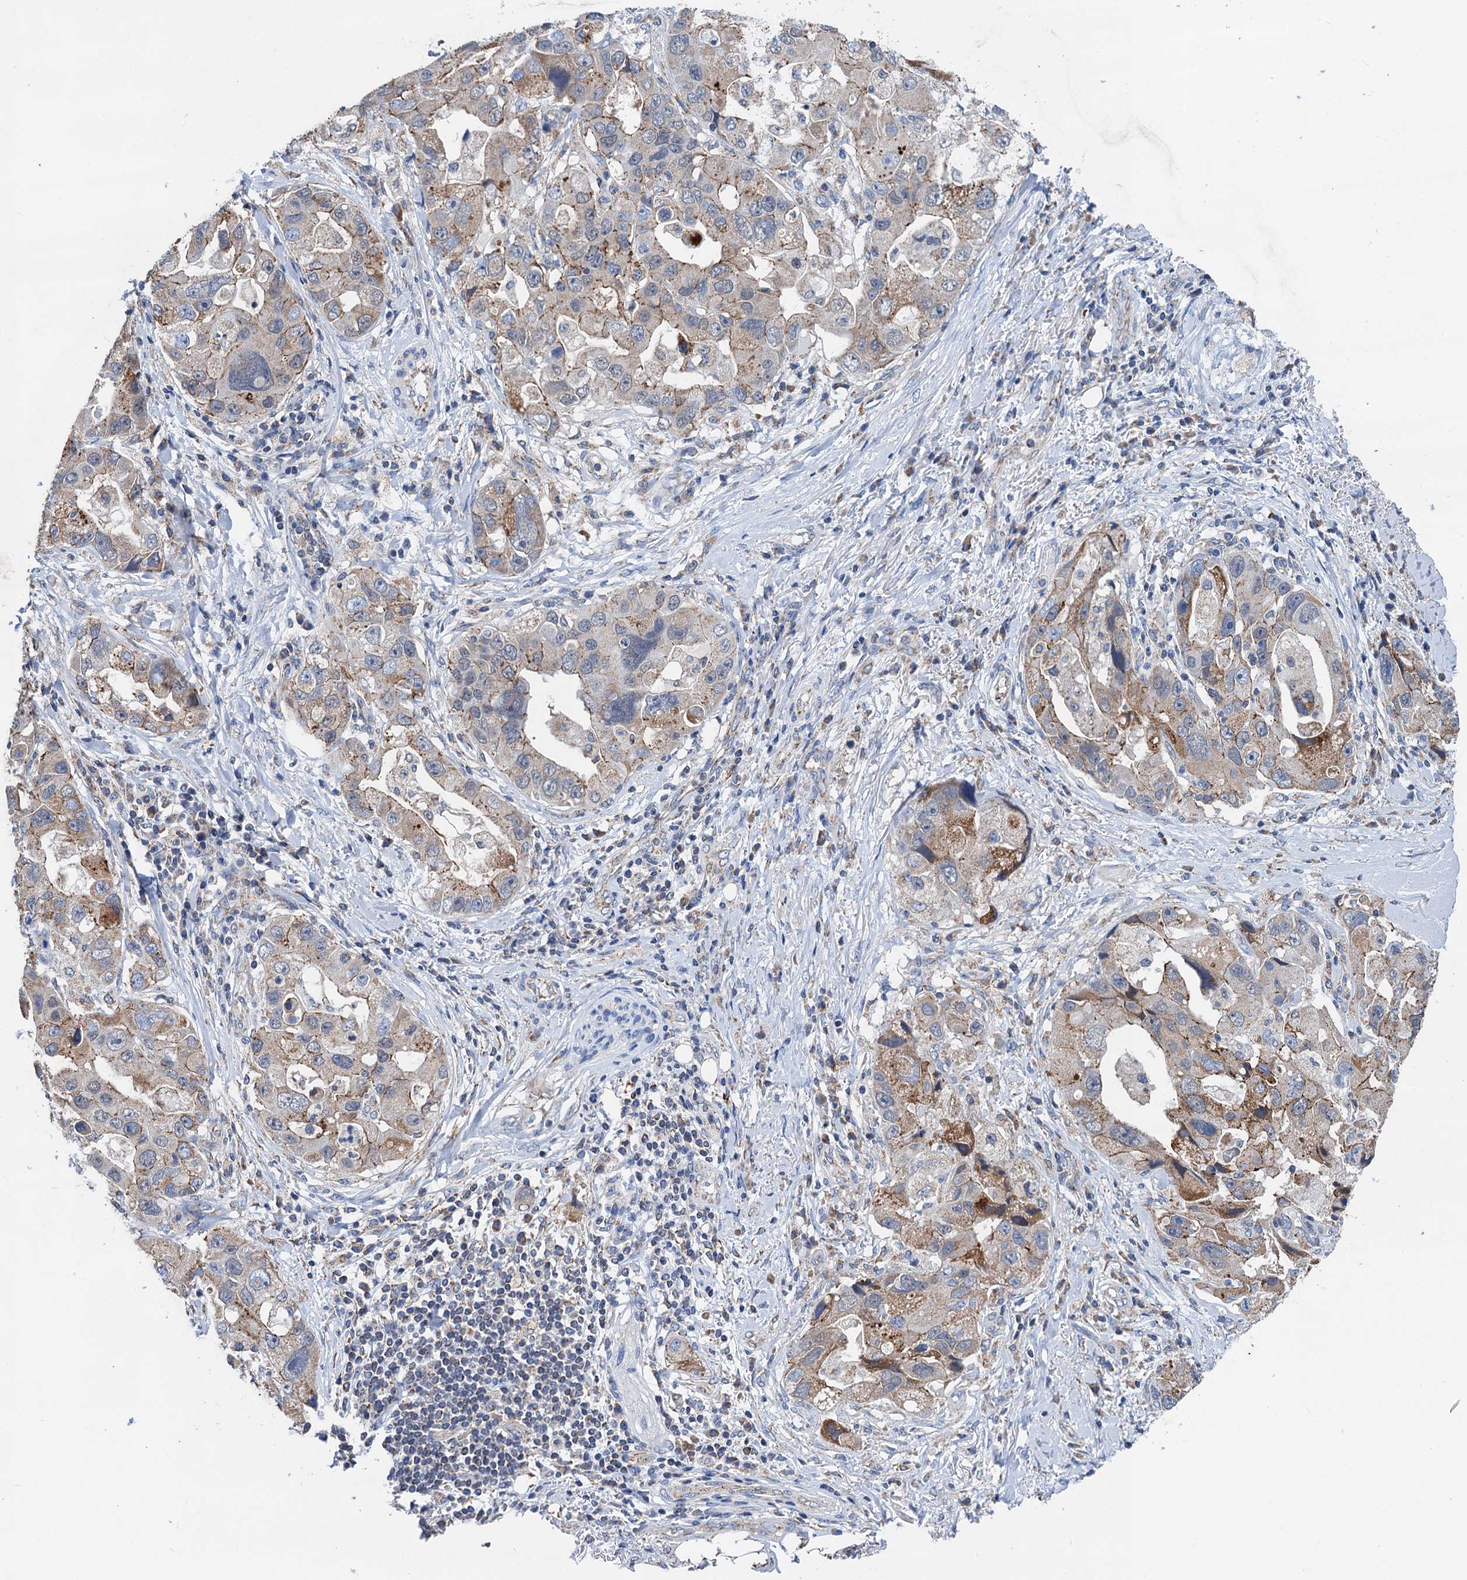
{"staining": {"intensity": "moderate", "quantity": "25%-75%", "location": "cytoplasmic/membranous"}, "tissue": "lung cancer", "cell_type": "Tumor cells", "image_type": "cancer", "snomed": [{"axis": "morphology", "description": "Adenocarcinoma, NOS"}, {"axis": "topography", "description": "Lung"}], "caption": "Protein staining of lung adenocarcinoma tissue exhibits moderate cytoplasmic/membranous expression in approximately 25%-75% of tumor cells. (DAB (3,3'-diaminobenzidine) IHC, brown staining for protein, blue staining for nuclei).", "gene": "DGLUCY", "patient": {"sex": "female", "age": 54}}